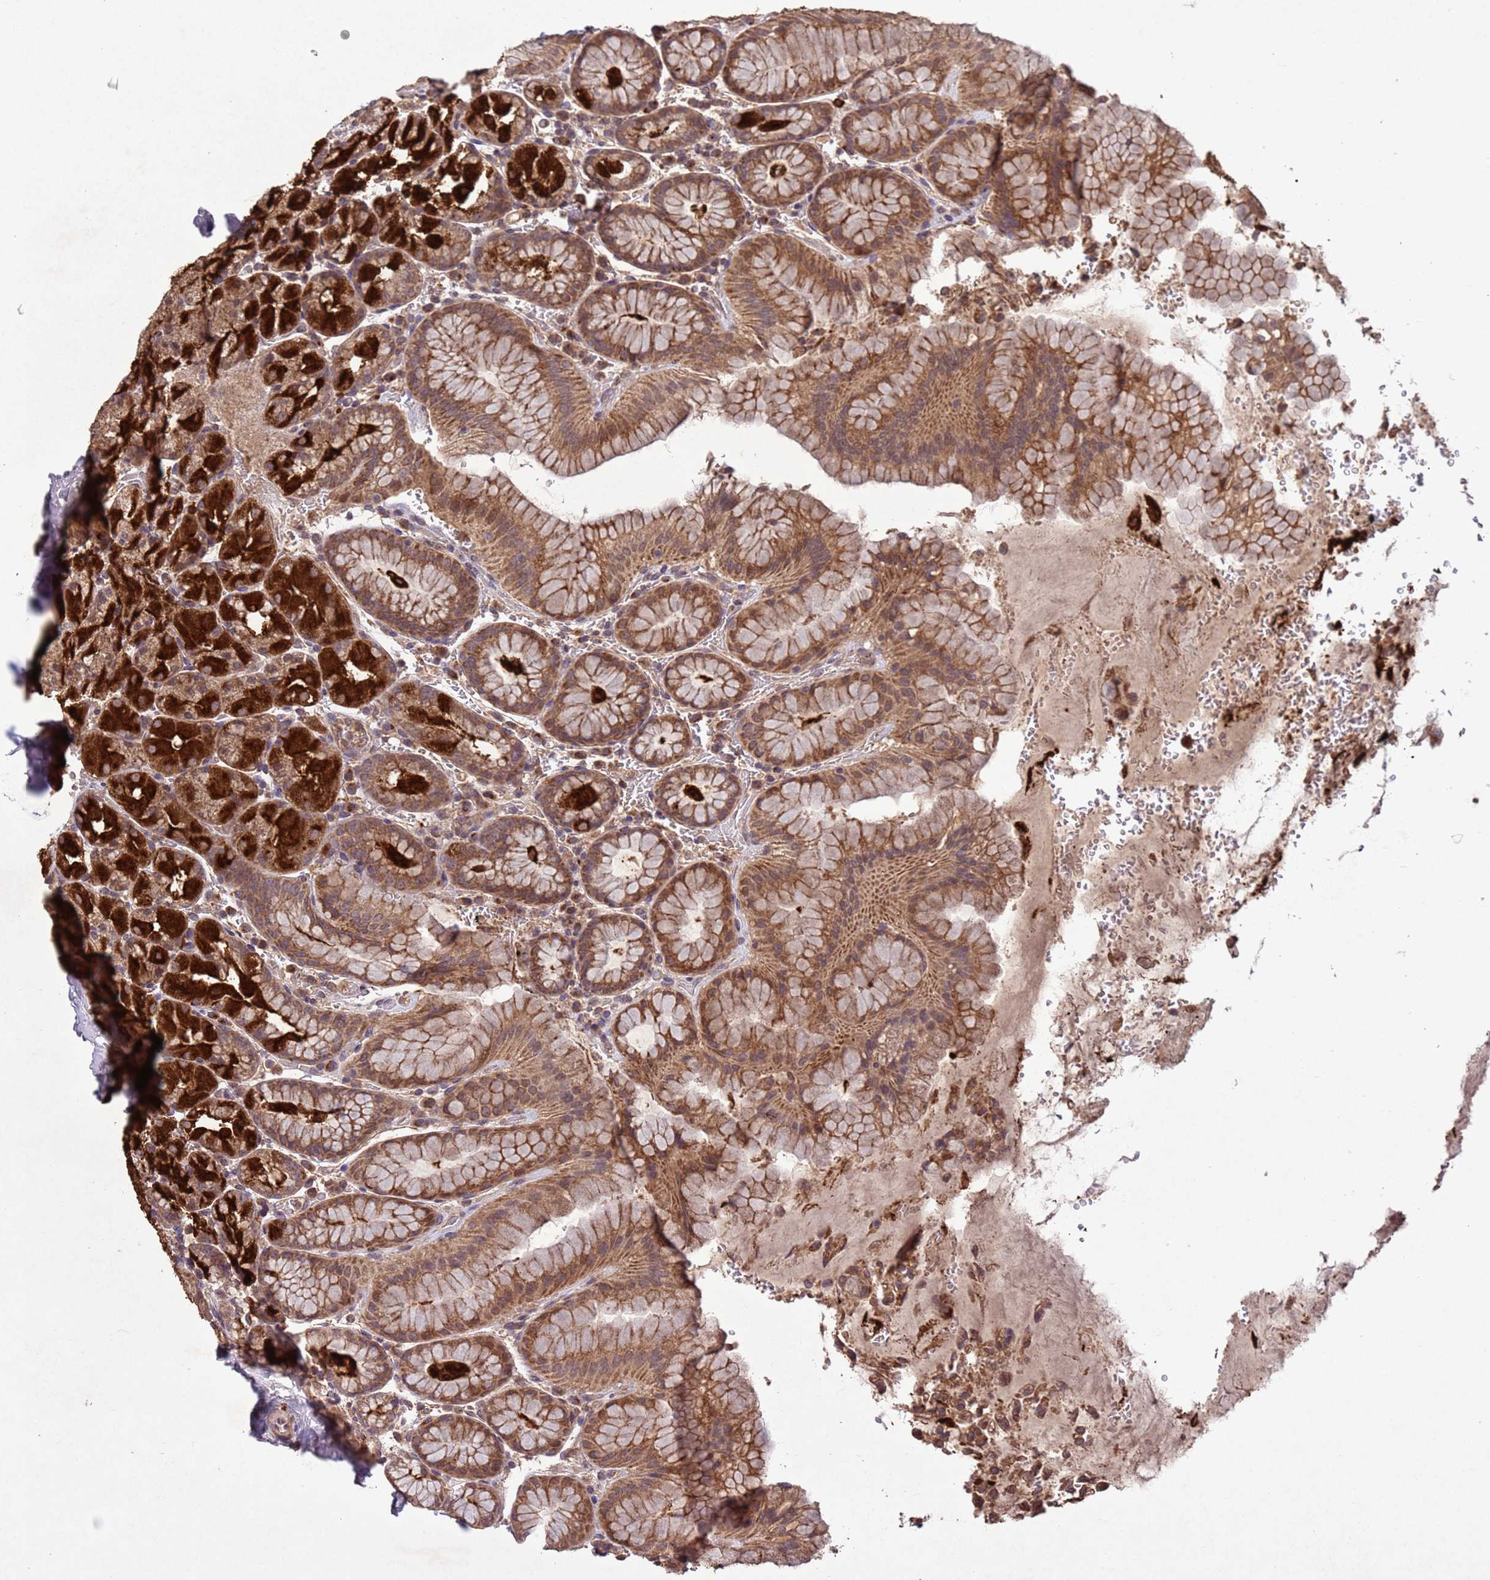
{"staining": {"intensity": "strong", "quantity": ">75%", "location": "cytoplasmic/membranous"}, "tissue": "stomach", "cell_type": "Glandular cells", "image_type": "normal", "snomed": [{"axis": "morphology", "description": "Normal tissue, NOS"}, {"axis": "topography", "description": "Stomach, upper"}, {"axis": "topography", "description": "Stomach, lower"}], "caption": "Stomach stained with immunohistochemistry shows strong cytoplasmic/membranous positivity in about >75% of glandular cells. The staining is performed using DAB brown chromogen to label protein expression. The nuclei are counter-stained blue using hematoxylin.", "gene": "FASTKD1", "patient": {"sex": "male", "age": 67}}